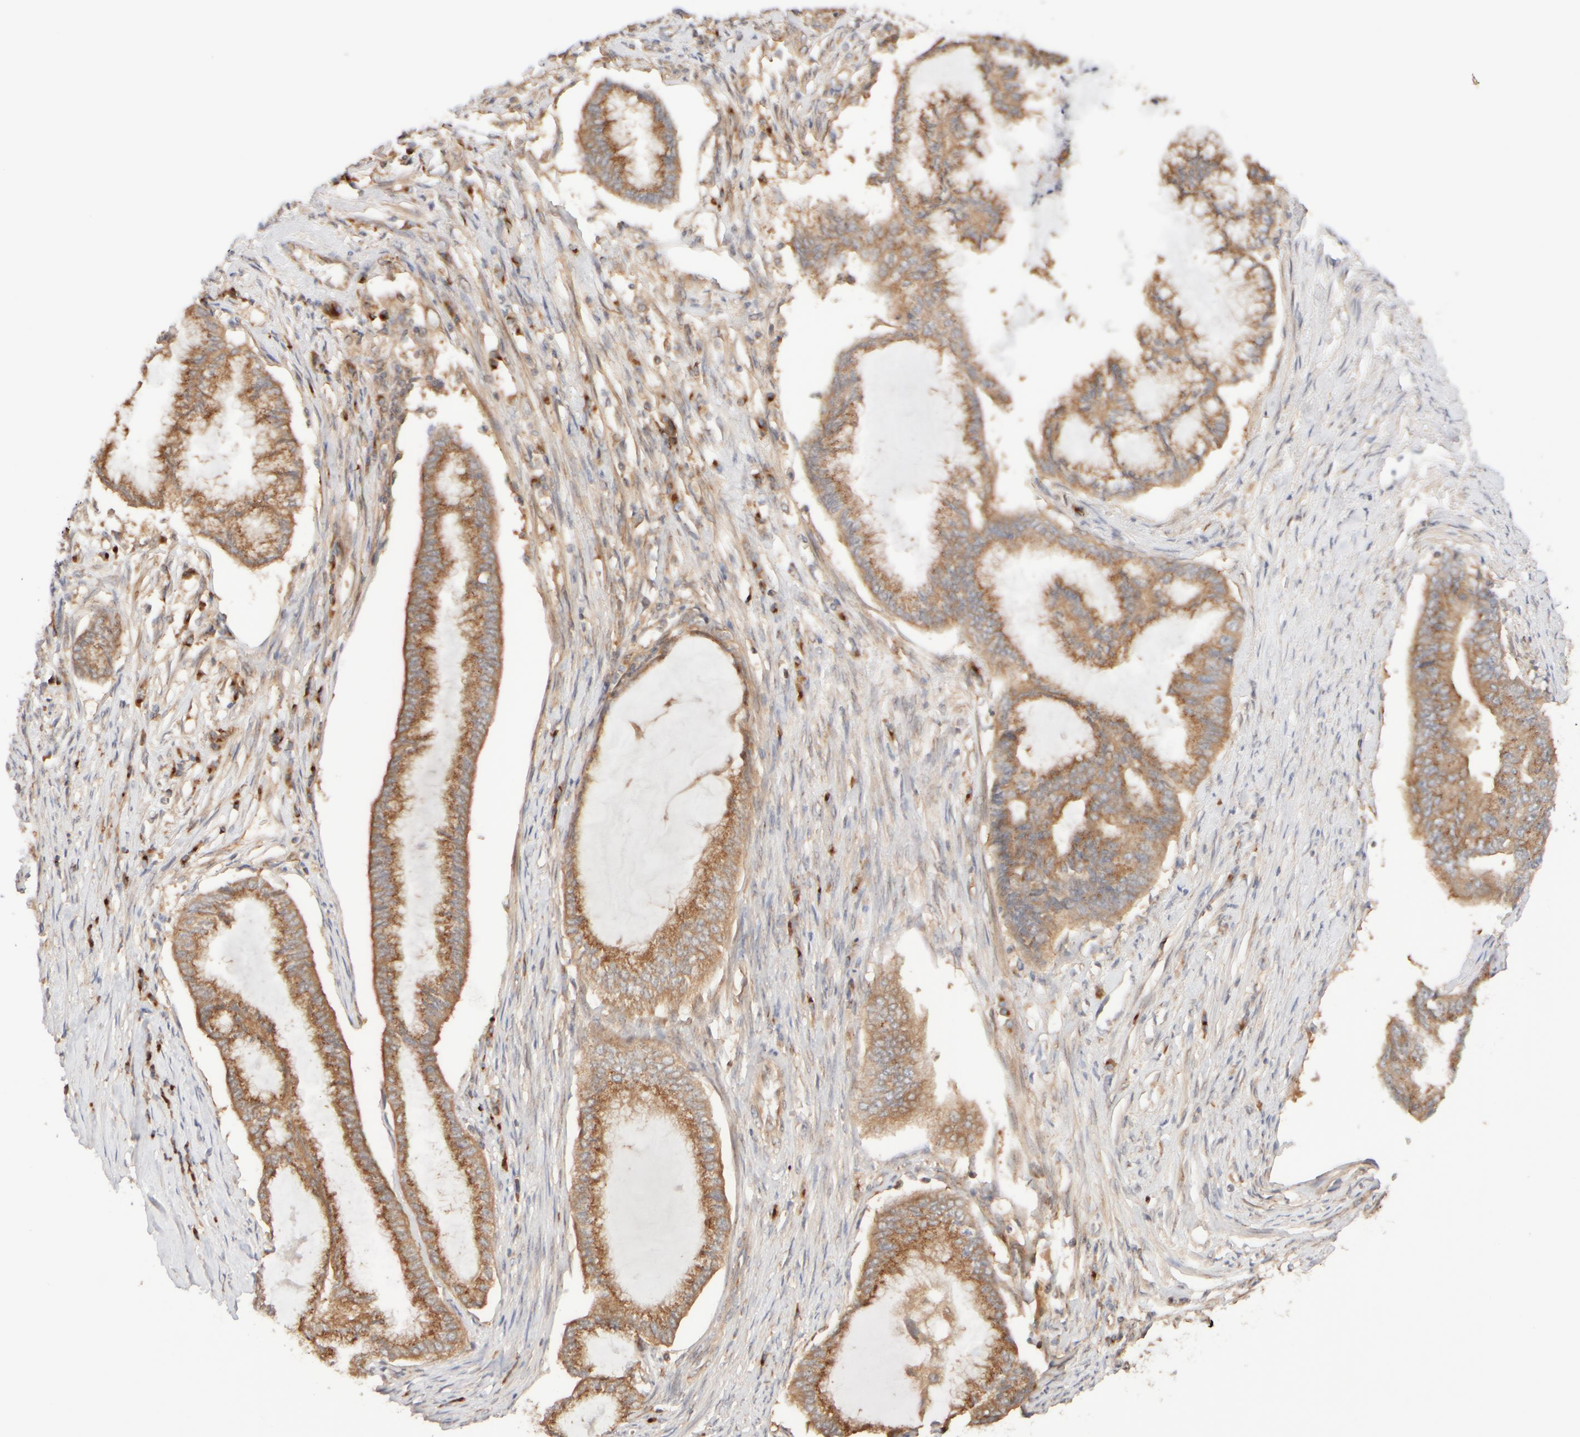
{"staining": {"intensity": "moderate", "quantity": ">75%", "location": "cytoplasmic/membranous"}, "tissue": "endometrial cancer", "cell_type": "Tumor cells", "image_type": "cancer", "snomed": [{"axis": "morphology", "description": "Adenocarcinoma, NOS"}, {"axis": "topography", "description": "Endometrium"}], "caption": "Tumor cells show medium levels of moderate cytoplasmic/membranous positivity in about >75% of cells in human adenocarcinoma (endometrial).", "gene": "RABEP1", "patient": {"sex": "female", "age": 86}}